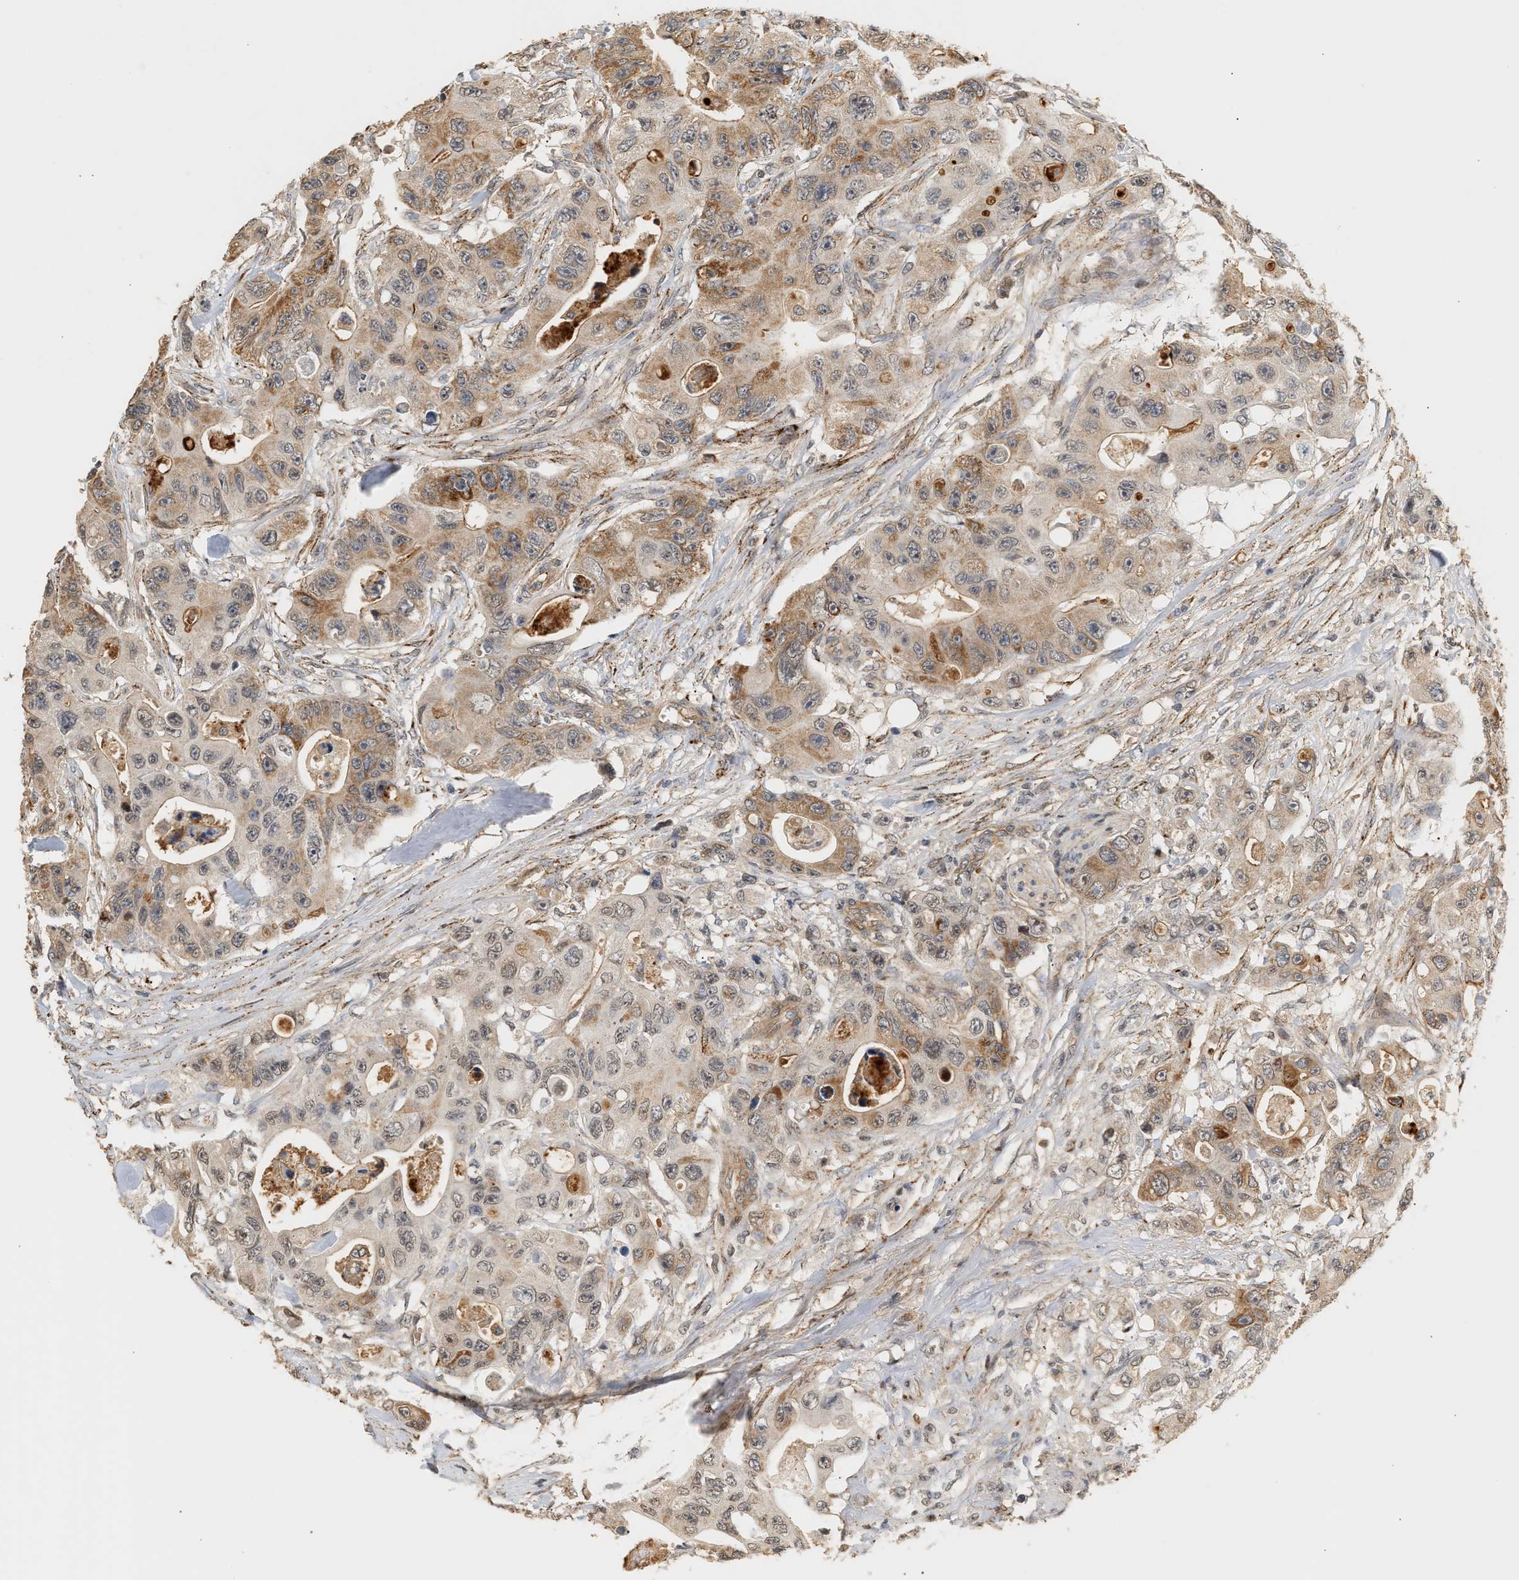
{"staining": {"intensity": "moderate", "quantity": "25%-75%", "location": "cytoplasmic/membranous"}, "tissue": "colorectal cancer", "cell_type": "Tumor cells", "image_type": "cancer", "snomed": [{"axis": "morphology", "description": "Adenocarcinoma, NOS"}, {"axis": "topography", "description": "Colon"}], "caption": "Adenocarcinoma (colorectal) stained with a brown dye displays moderate cytoplasmic/membranous positive staining in approximately 25%-75% of tumor cells.", "gene": "PLXND1", "patient": {"sex": "female", "age": 46}}